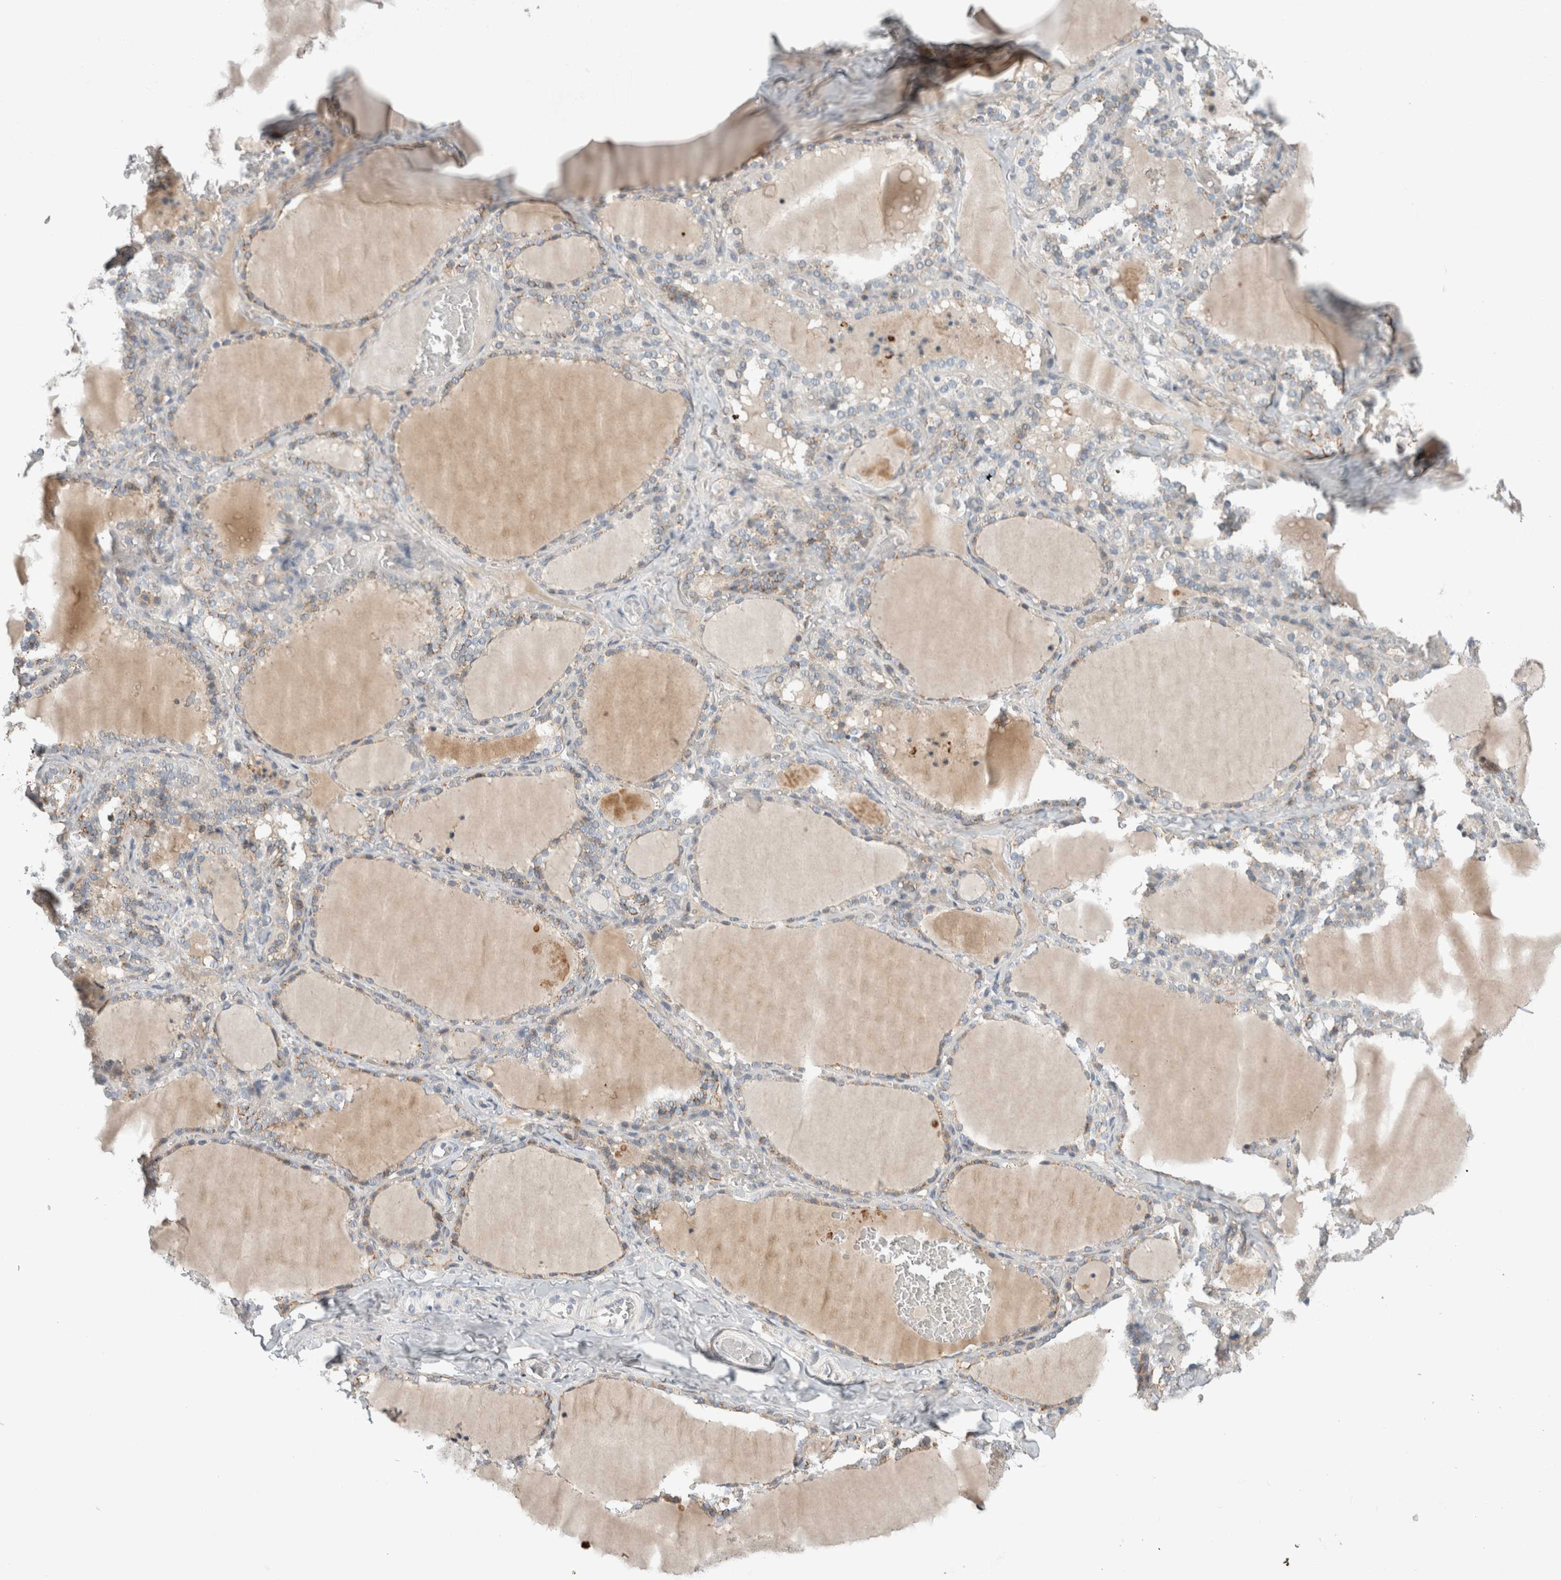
{"staining": {"intensity": "weak", "quantity": "<25%", "location": "cytoplasmic/membranous"}, "tissue": "thyroid gland", "cell_type": "Glandular cells", "image_type": "normal", "snomed": [{"axis": "morphology", "description": "Normal tissue, NOS"}, {"axis": "topography", "description": "Thyroid gland"}], "caption": "IHC of benign human thyroid gland displays no positivity in glandular cells. (DAB immunohistochemistry (IHC) with hematoxylin counter stain).", "gene": "ERCC6L2", "patient": {"sex": "female", "age": 22}}